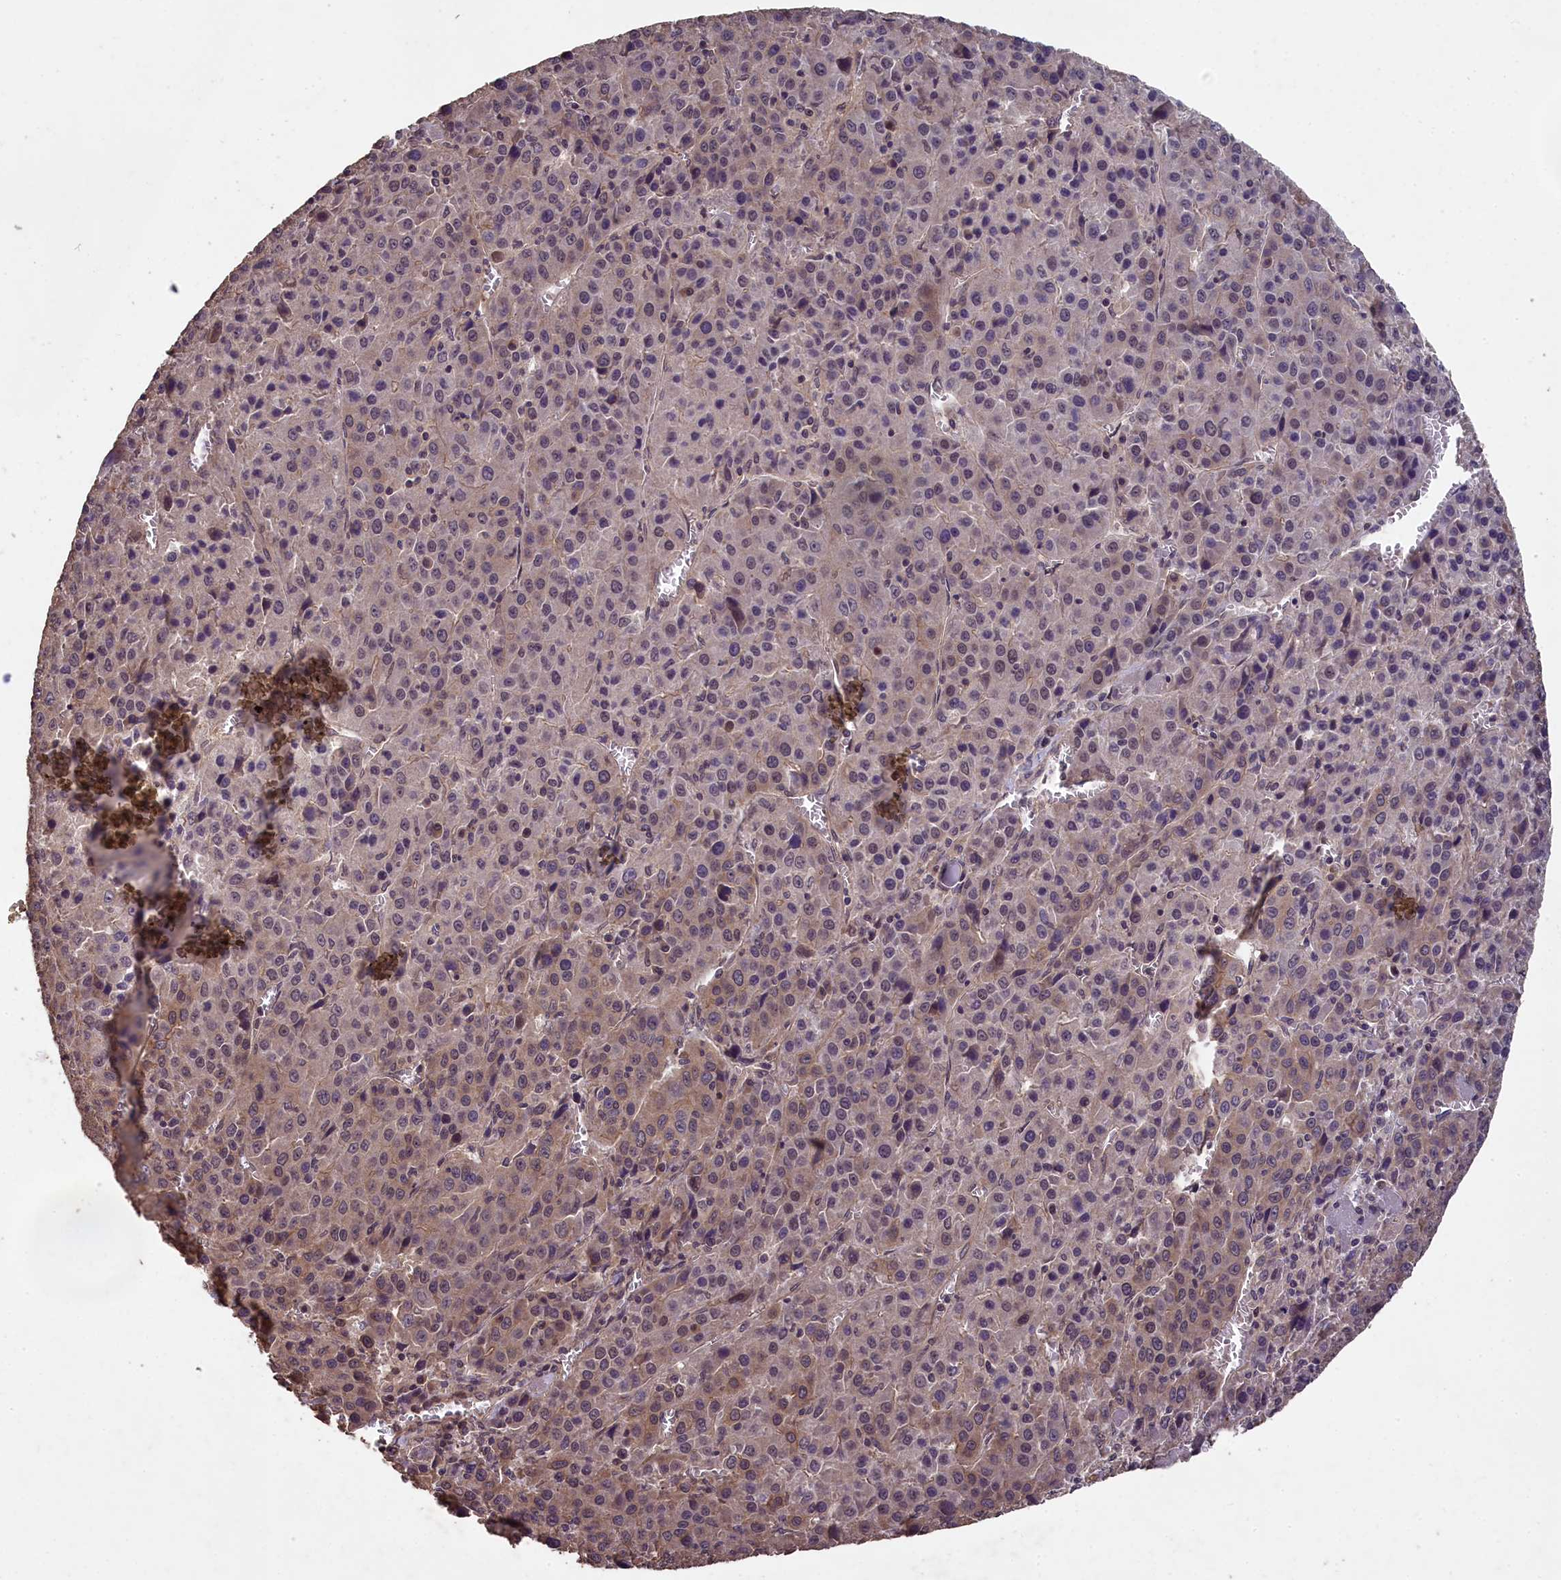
{"staining": {"intensity": "weak", "quantity": "<25%", "location": "cytoplasmic/membranous"}, "tissue": "liver cancer", "cell_type": "Tumor cells", "image_type": "cancer", "snomed": [{"axis": "morphology", "description": "Carcinoma, Hepatocellular, NOS"}, {"axis": "topography", "description": "Liver"}], "caption": "Liver cancer (hepatocellular carcinoma) was stained to show a protein in brown. There is no significant expression in tumor cells.", "gene": "CHD9", "patient": {"sex": "female", "age": 53}}